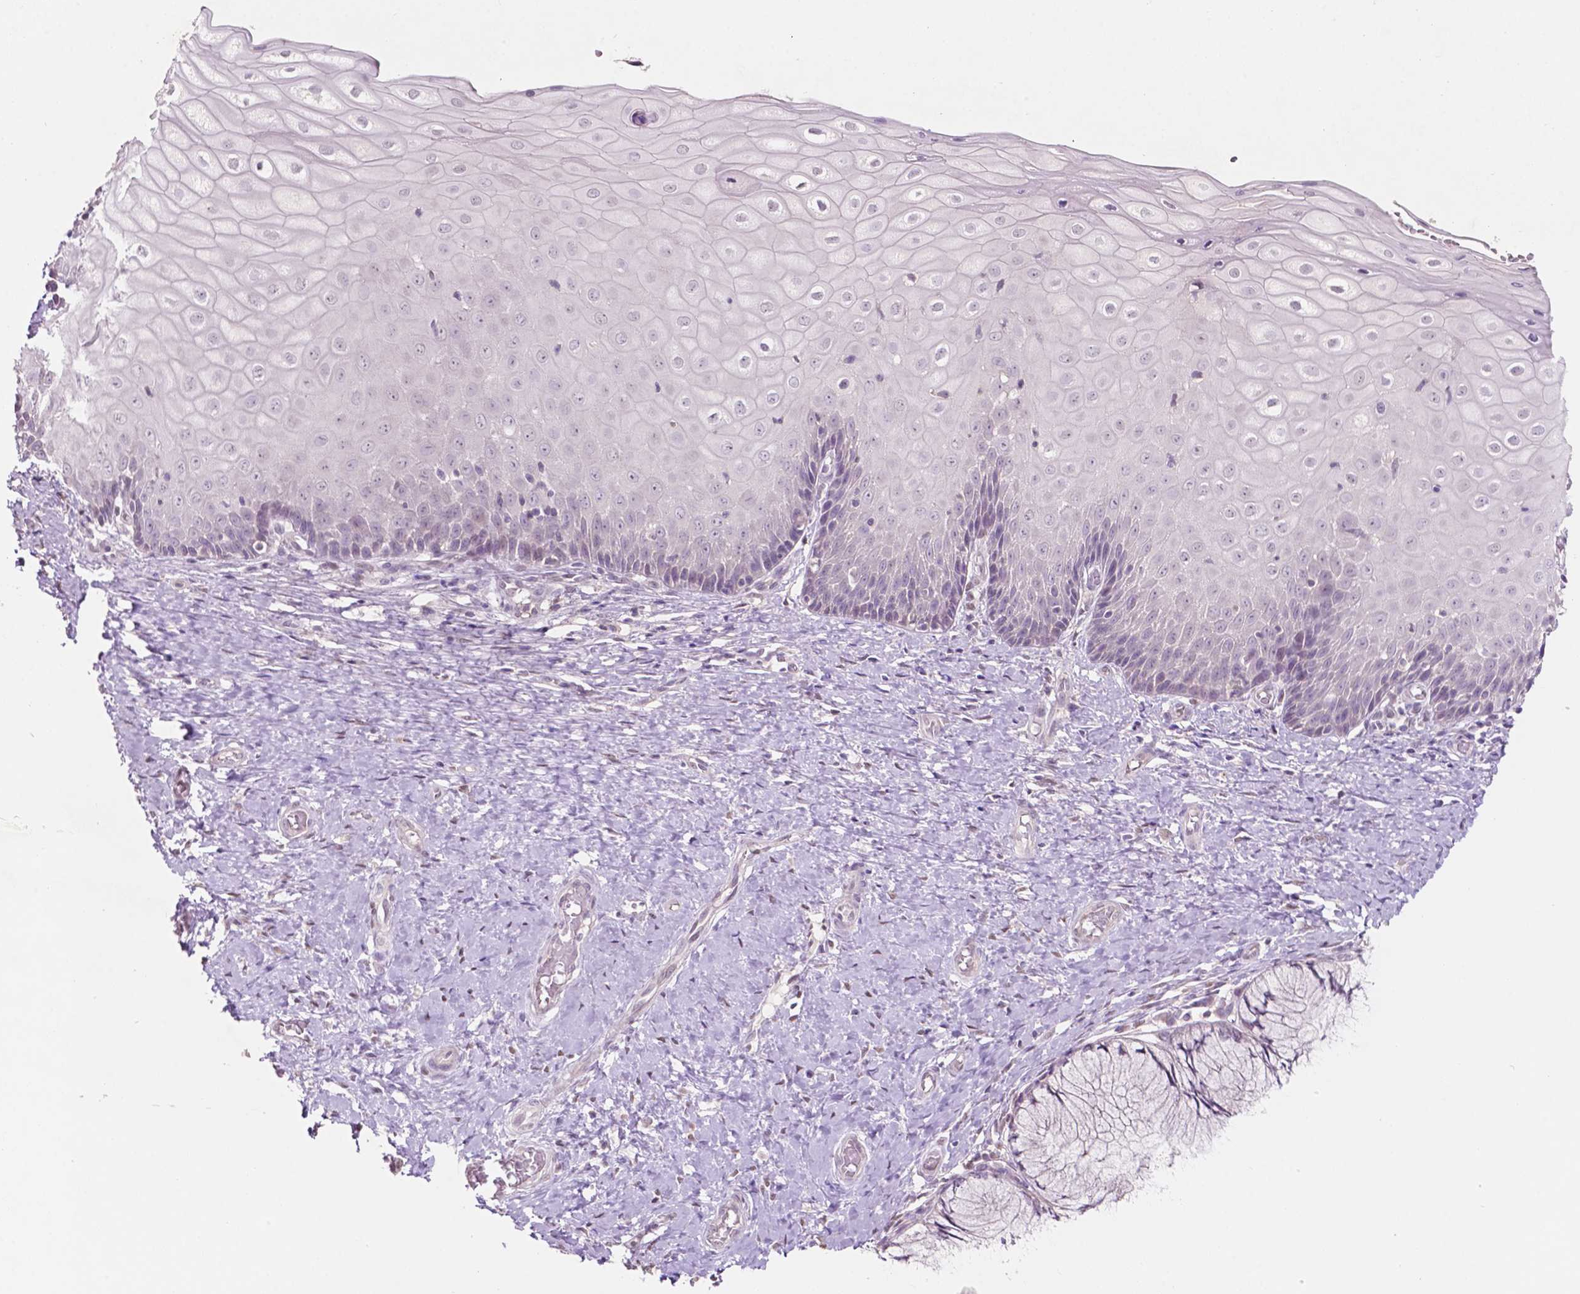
{"staining": {"intensity": "negative", "quantity": "none", "location": "none"}, "tissue": "cervix", "cell_type": "Glandular cells", "image_type": "normal", "snomed": [{"axis": "morphology", "description": "Normal tissue, NOS"}, {"axis": "topography", "description": "Cervix"}], "caption": "High power microscopy histopathology image of an IHC photomicrograph of benign cervix, revealing no significant expression in glandular cells. (Brightfield microscopy of DAB (3,3'-diaminobenzidine) immunohistochemistry (IHC) at high magnification).", "gene": "TM6SF2", "patient": {"sex": "female", "age": 37}}